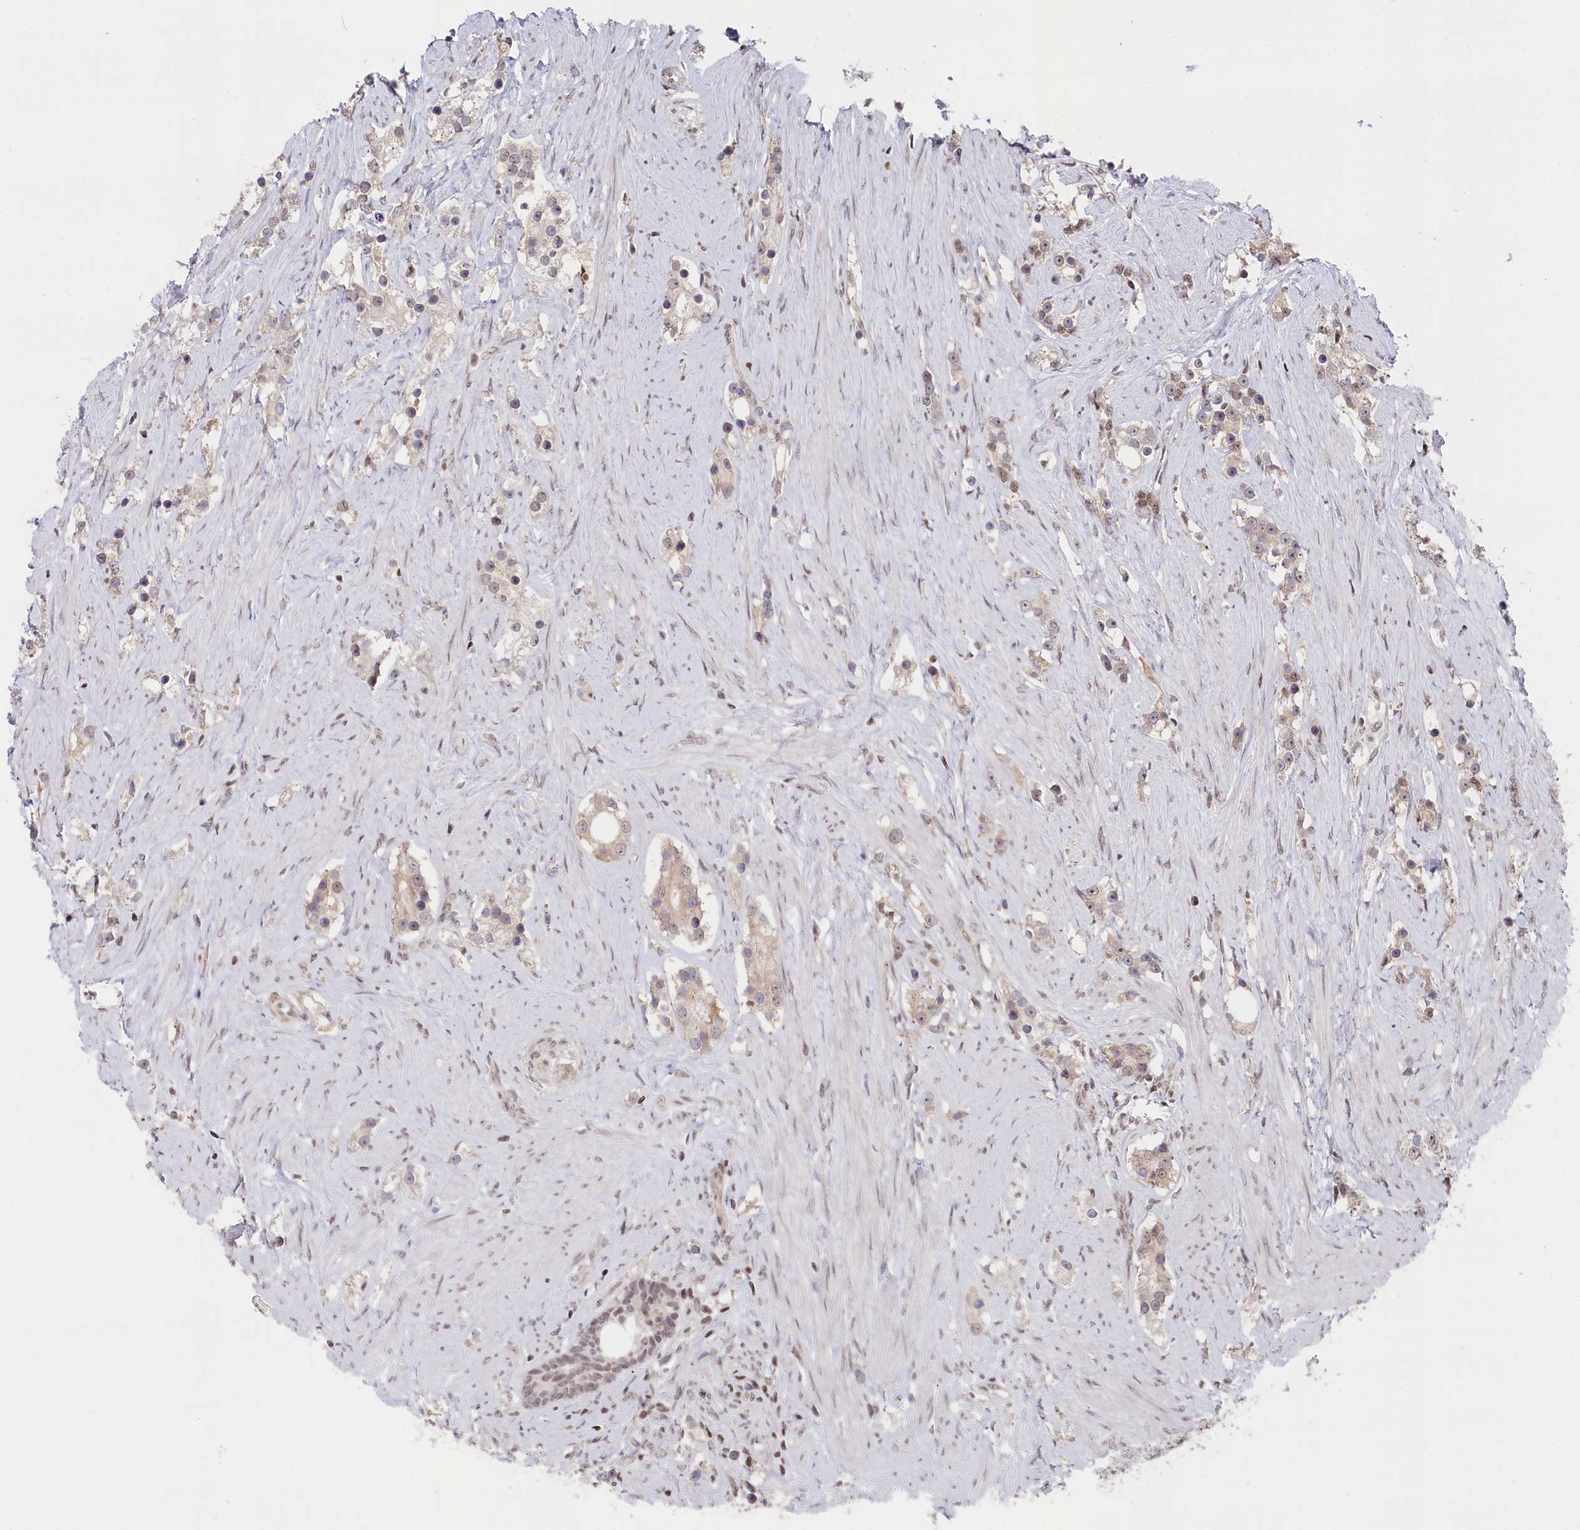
{"staining": {"intensity": "weak", "quantity": ">75%", "location": "nuclear"}, "tissue": "prostate cancer", "cell_type": "Tumor cells", "image_type": "cancer", "snomed": [{"axis": "morphology", "description": "Adenocarcinoma, High grade"}, {"axis": "topography", "description": "Prostate"}], "caption": "Immunohistochemical staining of human adenocarcinoma (high-grade) (prostate) displays weak nuclear protein positivity in approximately >75% of tumor cells. The protein is stained brown, and the nuclei are stained in blue (DAB IHC with brightfield microscopy, high magnification).", "gene": "CGGBP1", "patient": {"sex": "male", "age": 63}}